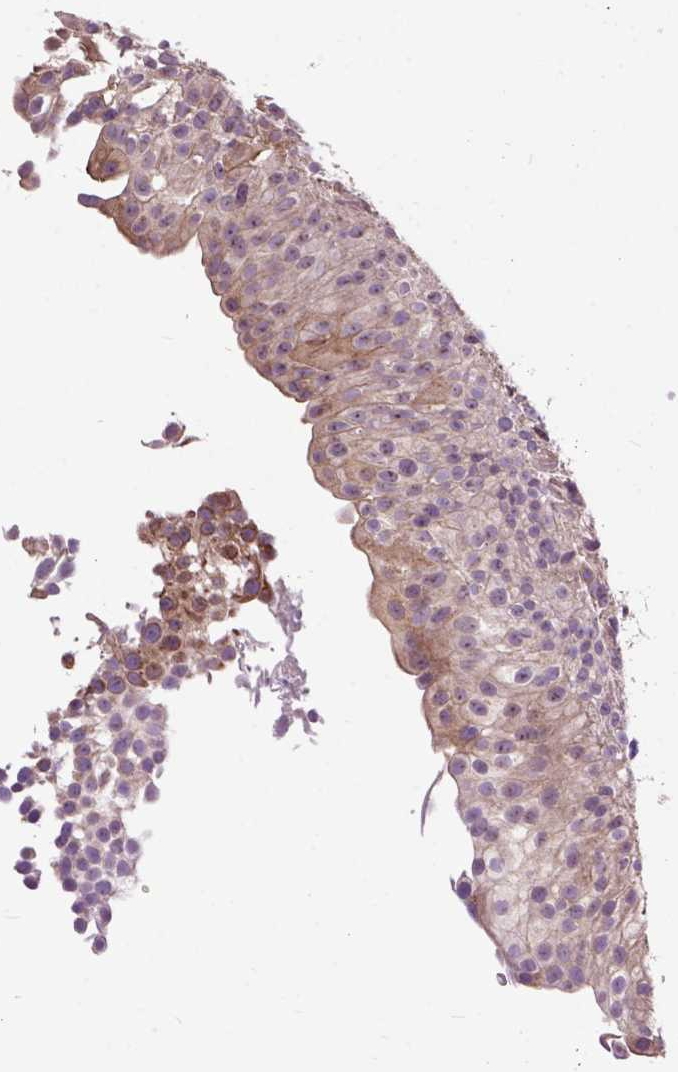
{"staining": {"intensity": "moderate", "quantity": "<25%", "location": "cytoplasmic/membranous"}, "tissue": "urothelial cancer", "cell_type": "Tumor cells", "image_type": "cancer", "snomed": [{"axis": "morphology", "description": "Urothelial carcinoma, Low grade"}, {"axis": "topography", "description": "Urinary bladder"}], "caption": "Tumor cells display low levels of moderate cytoplasmic/membranous staining in about <25% of cells in low-grade urothelial carcinoma. (DAB IHC with brightfield microscopy, high magnification).", "gene": "MAPT", "patient": {"sex": "male", "age": 70}}